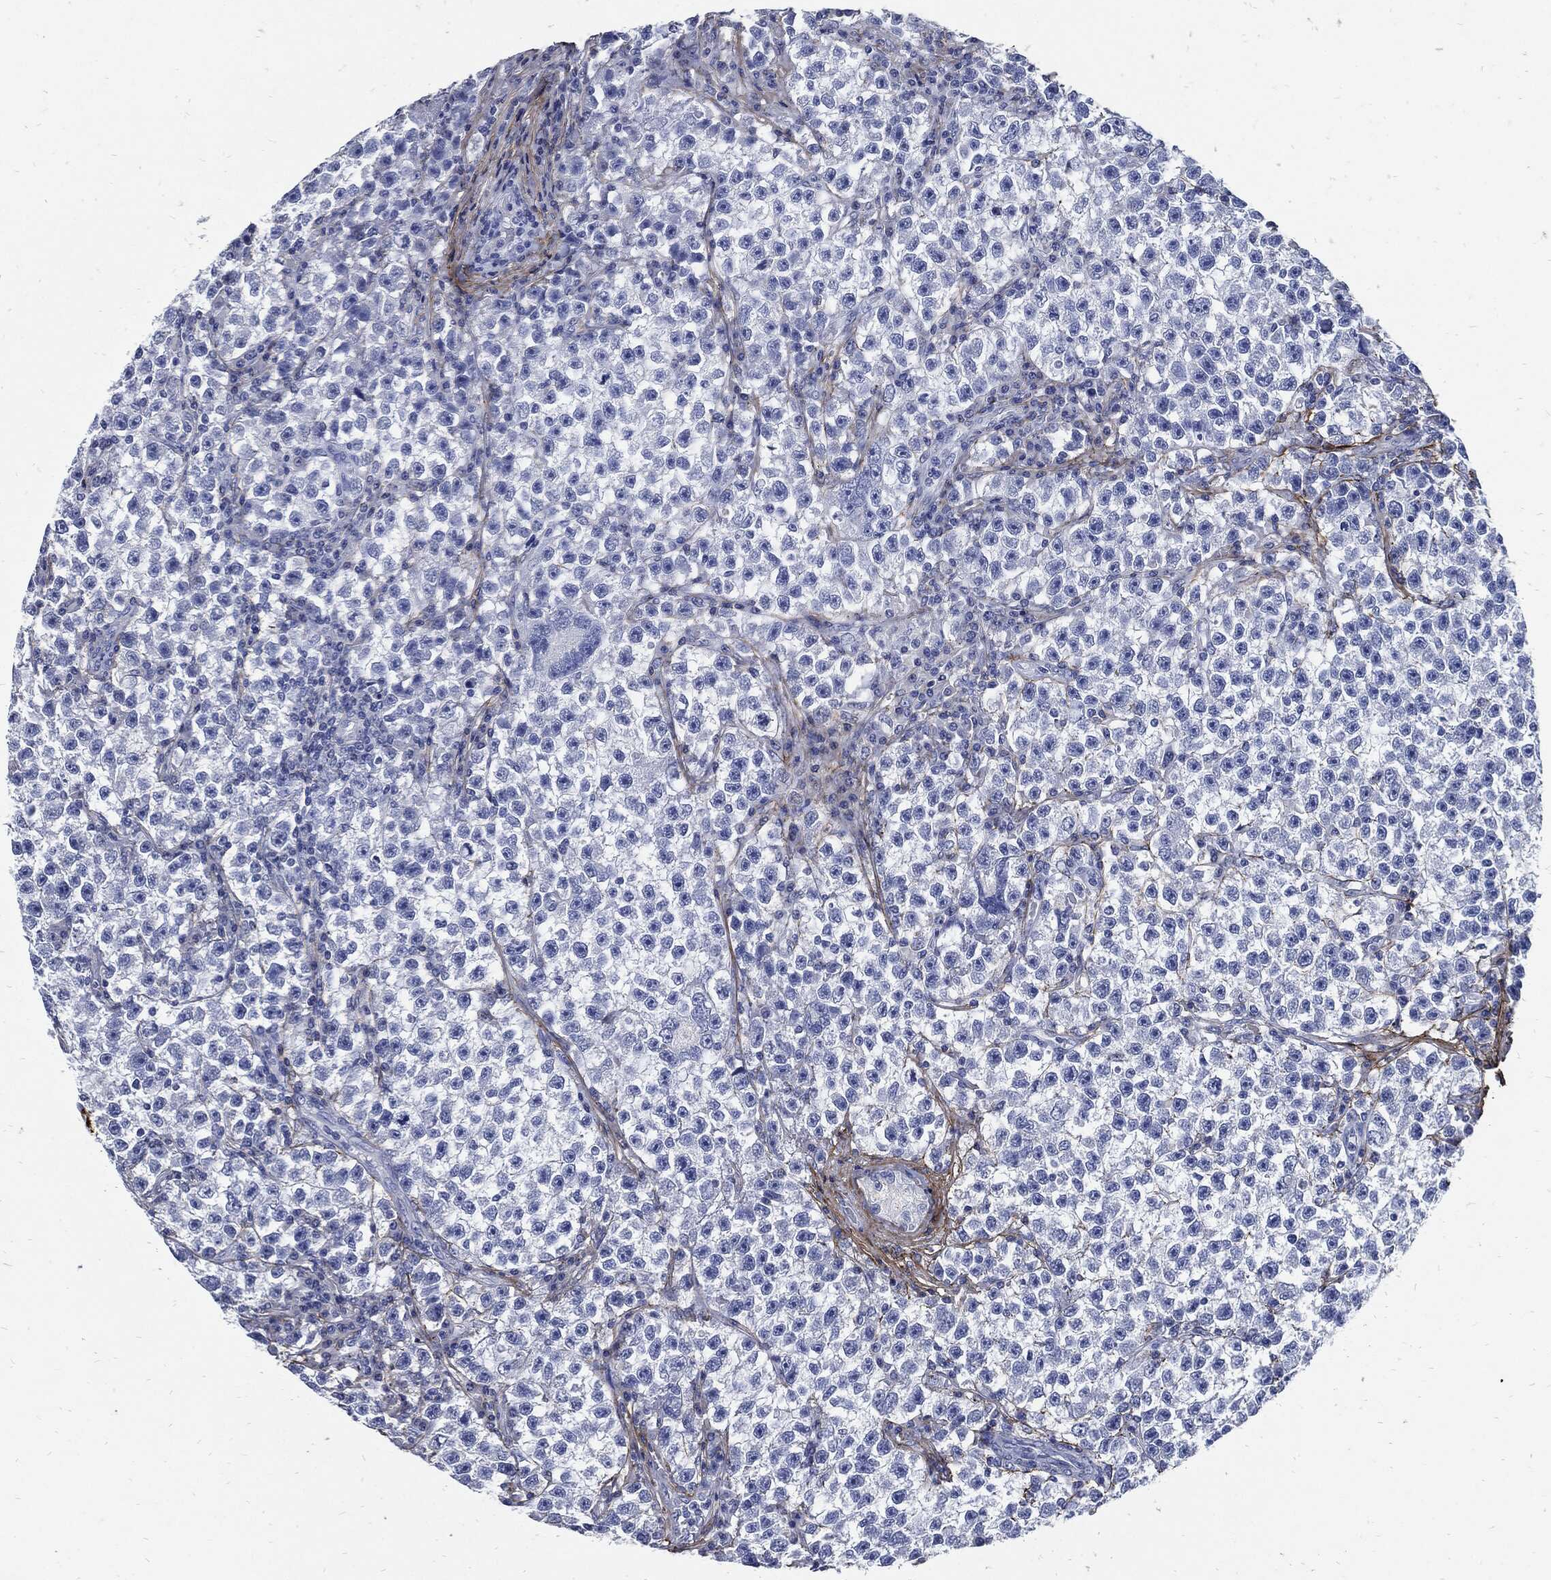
{"staining": {"intensity": "negative", "quantity": "none", "location": "none"}, "tissue": "testis cancer", "cell_type": "Tumor cells", "image_type": "cancer", "snomed": [{"axis": "morphology", "description": "Seminoma, NOS"}, {"axis": "topography", "description": "Testis"}], "caption": "DAB (3,3'-diaminobenzidine) immunohistochemical staining of testis seminoma reveals no significant staining in tumor cells.", "gene": "FBN1", "patient": {"sex": "male", "age": 22}}